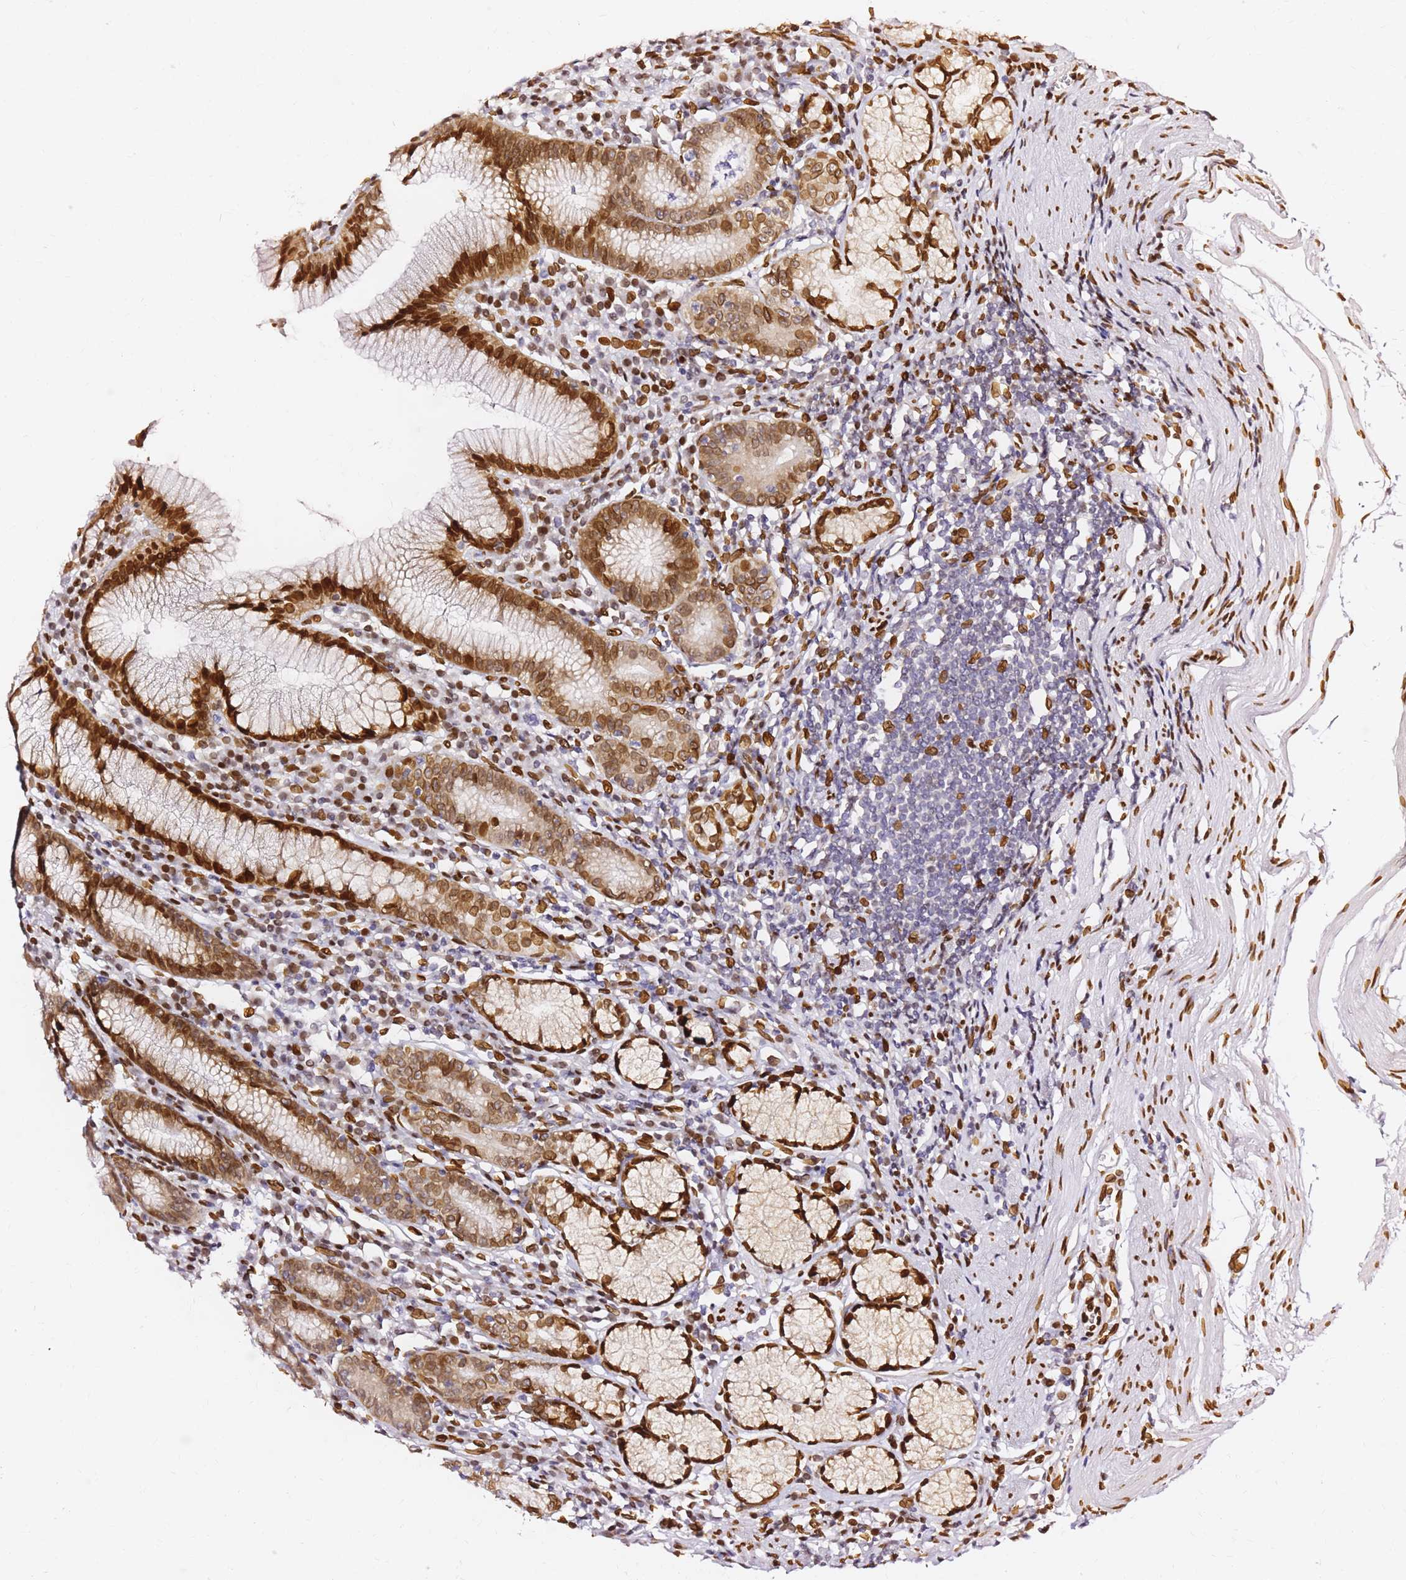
{"staining": {"intensity": "strong", "quantity": ">75%", "location": "cytoplasmic/membranous,nuclear"}, "tissue": "stomach", "cell_type": "Glandular cells", "image_type": "normal", "snomed": [{"axis": "morphology", "description": "Normal tissue, NOS"}, {"axis": "topography", "description": "Stomach"}], "caption": "IHC photomicrograph of normal stomach: human stomach stained using IHC exhibits high levels of strong protein expression localized specifically in the cytoplasmic/membranous,nuclear of glandular cells, appearing as a cytoplasmic/membranous,nuclear brown color.", "gene": "C6orf141", "patient": {"sex": "male", "age": 55}}